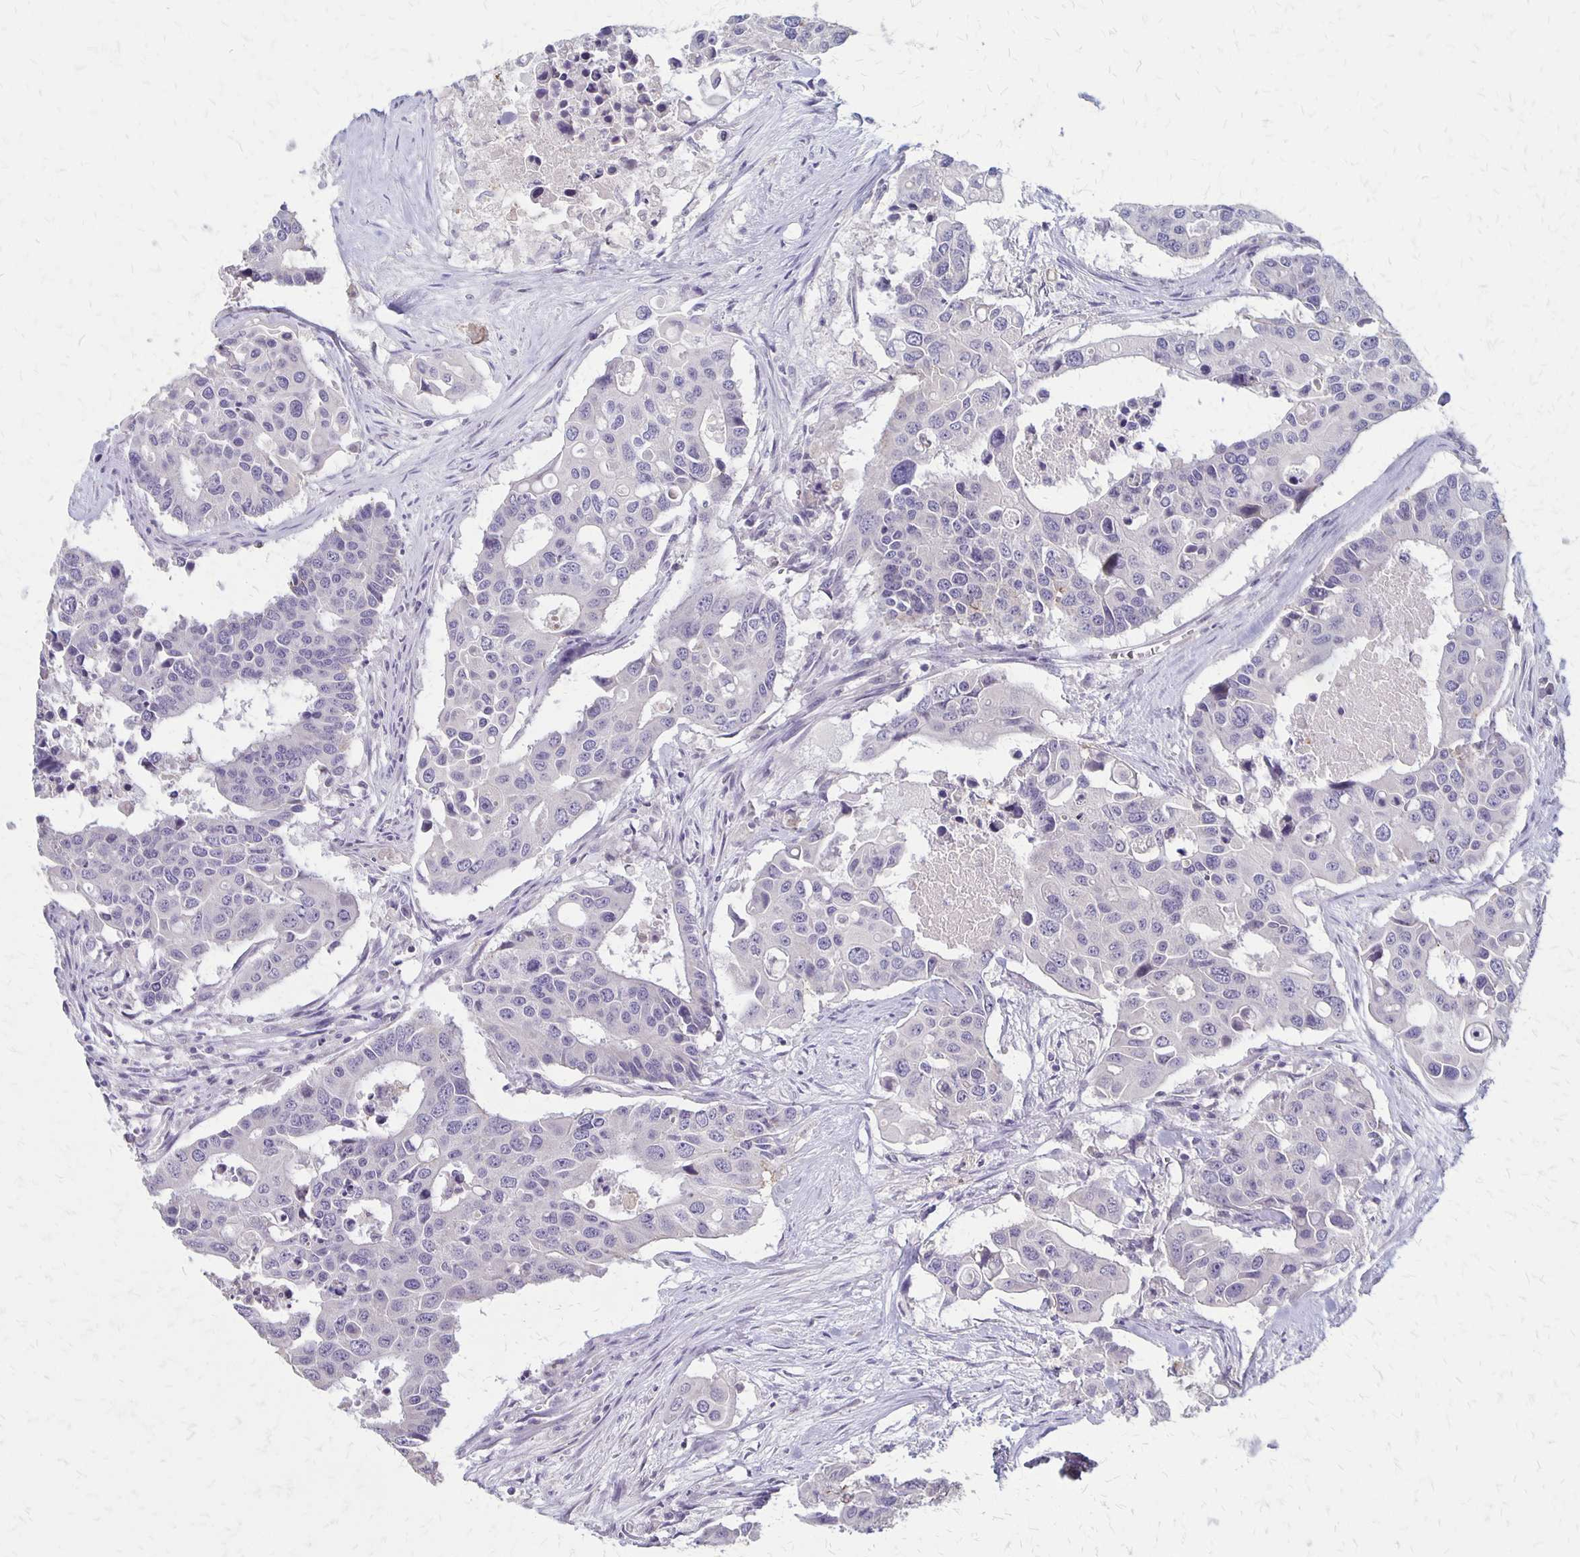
{"staining": {"intensity": "negative", "quantity": "none", "location": "none"}, "tissue": "colorectal cancer", "cell_type": "Tumor cells", "image_type": "cancer", "snomed": [{"axis": "morphology", "description": "Adenocarcinoma, NOS"}, {"axis": "topography", "description": "Colon"}], "caption": "This is an immunohistochemistry image of human colorectal cancer (adenocarcinoma). There is no expression in tumor cells.", "gene": "SEPTIN5", "patient": {"sex": "male", "age": 77}}